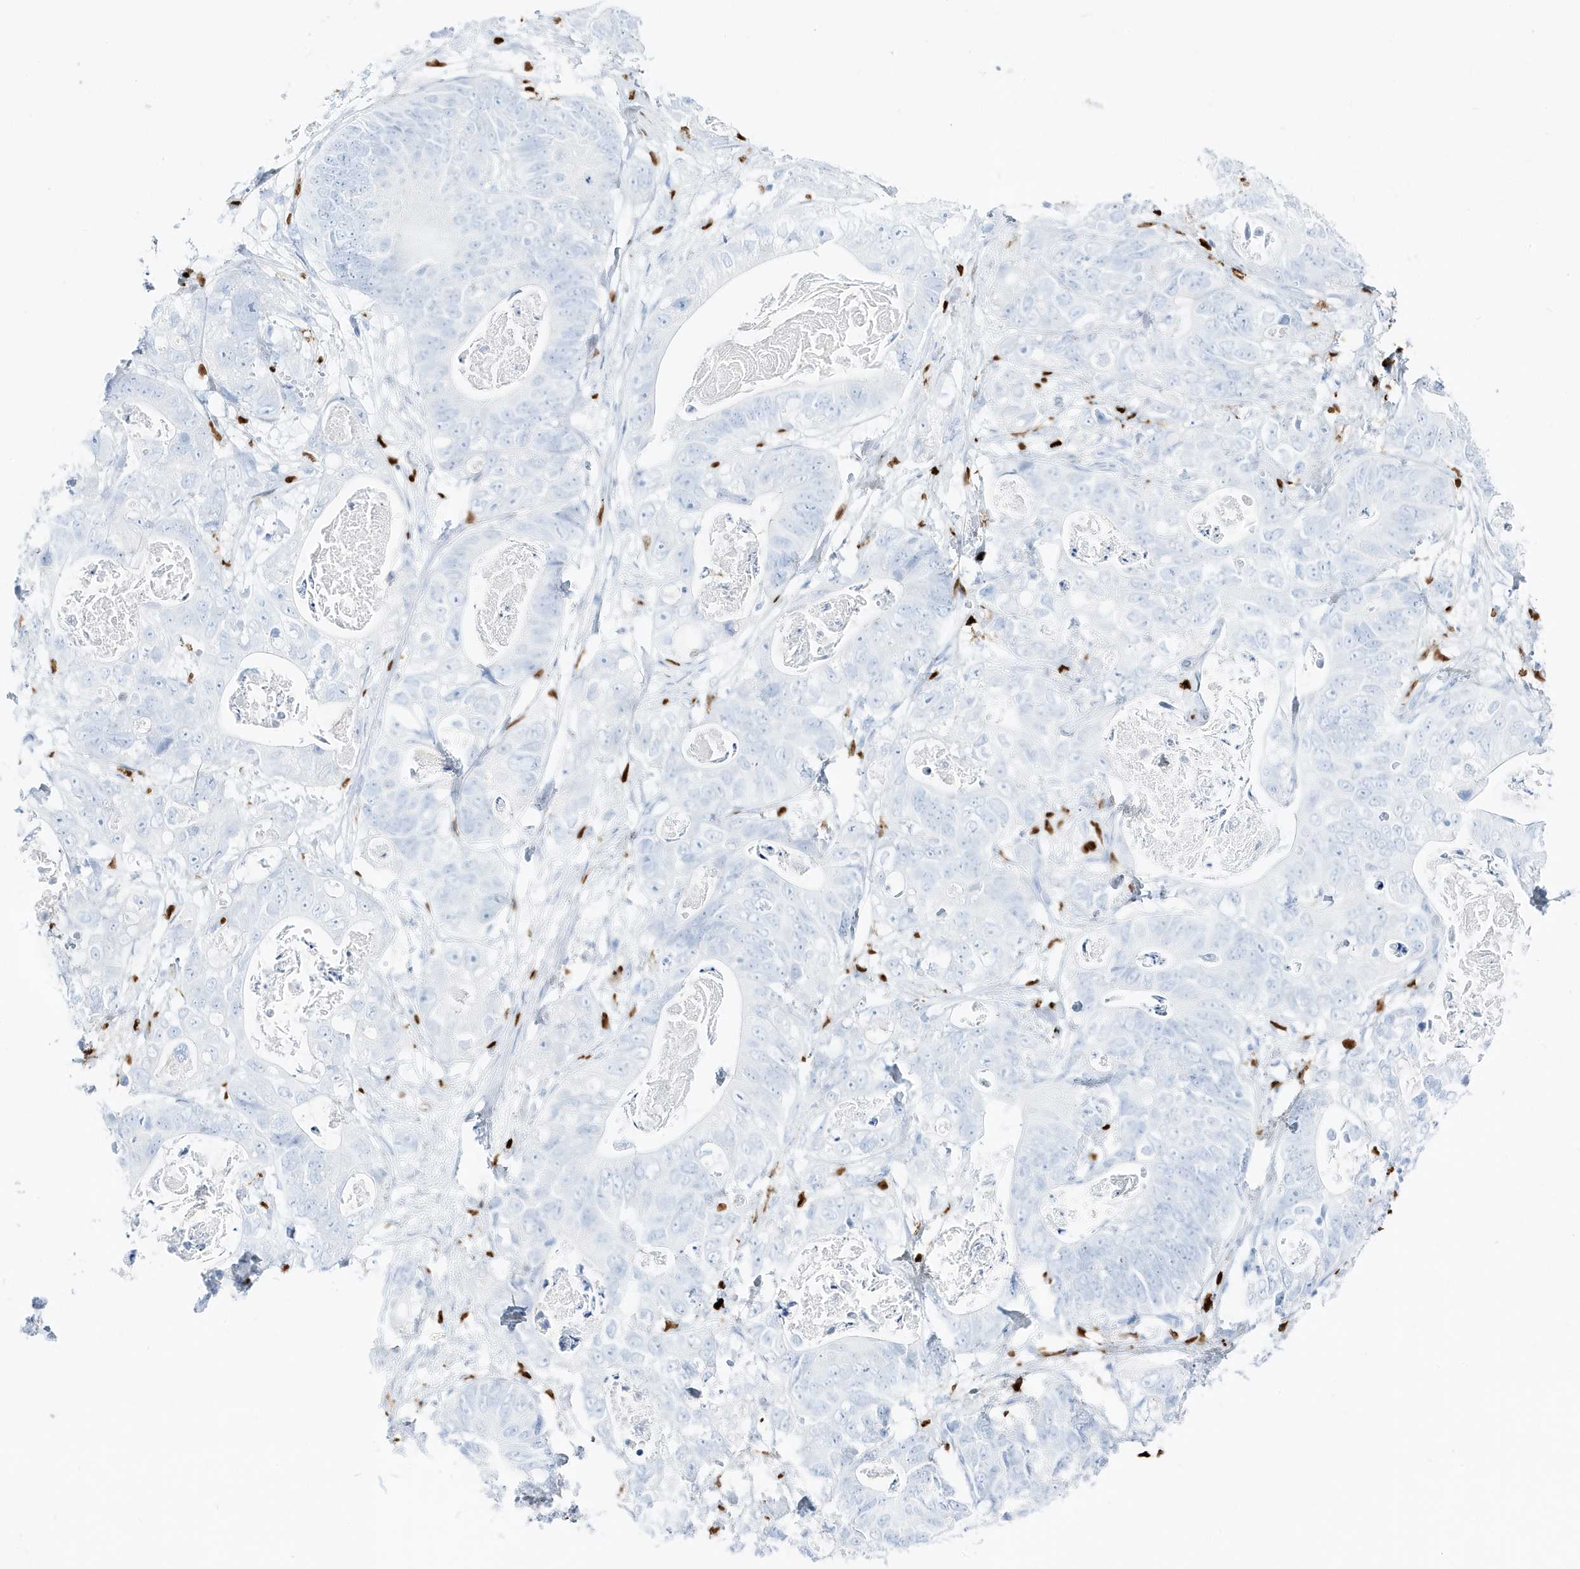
{"staining": {"intensity": "negative", "quantity": "none", "location": "none"}, "tissue": "stomach cancer", "cell_type": "Tumor cells", "image_type": "cancer", "snomed": [{"axis": "morphology", "description": "Normal tissue, NOS"}, {"axis": "morphology", "description": "Adenocarcinoma, NOS"}, {"axis": "topography", "description": "Stomach"}], "caption": "The image reveals no significant staining in tumor cells of stomach adenocarcinoma.", "gene": "MNDA", "patient": {"sex": "female", "age": 89}}